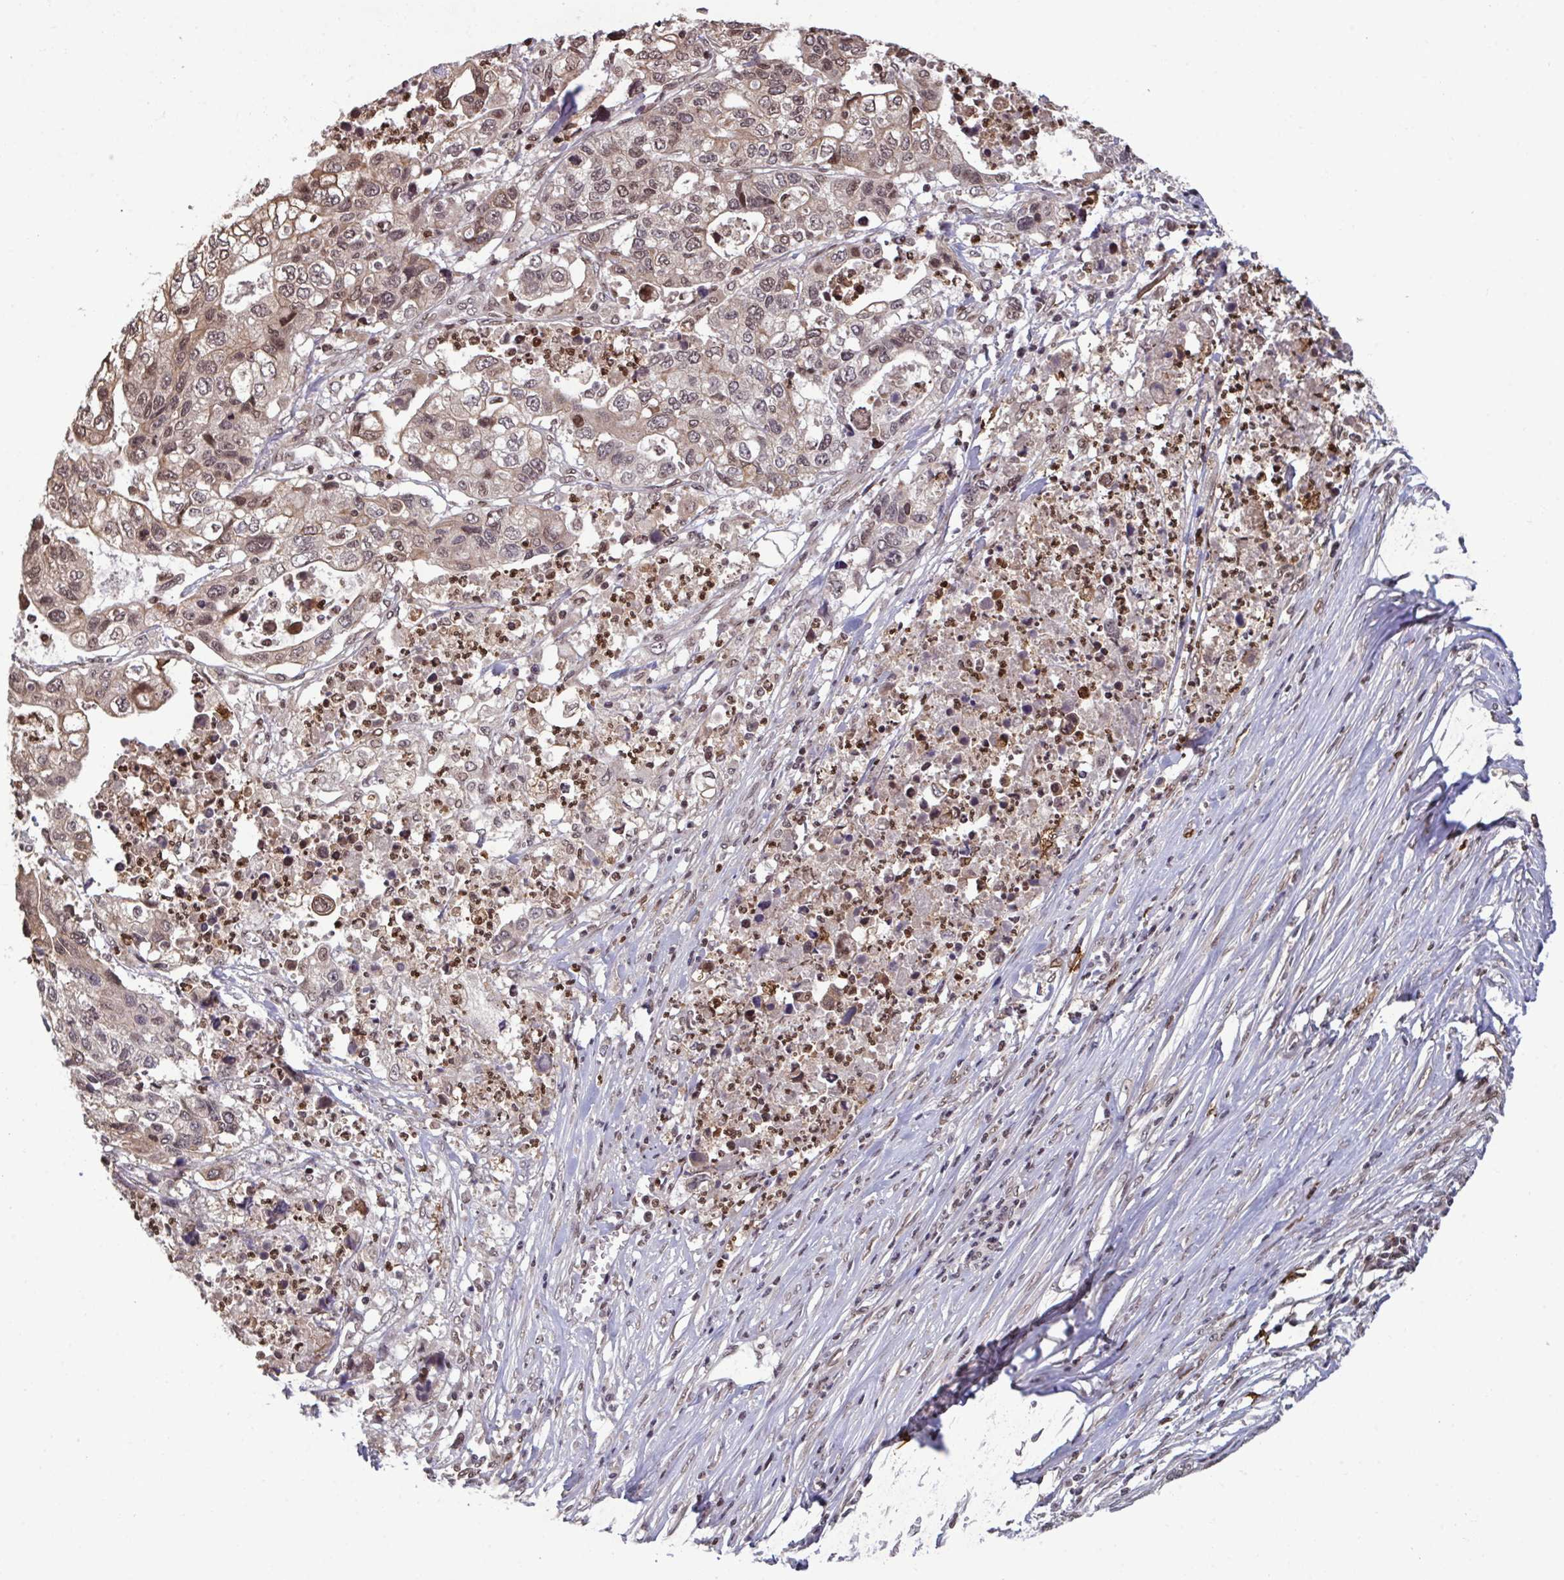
{"staining": {"intensity": "moderate", "quantity": ">75%", "location": "nuclear"}, "tissue": "stomach cancer", "cell_type": "Tumor cells", "image_type": "cancer", "snomed": [{"axis": "morphology", "description": "Adenocarcinoma, NOS"}, {"axis": "topography", "description": "Stomach, upper"}], "caption": "A photomicrograph of human stomach cancer stained for a protein exhibits moderate nuclear brown staining in tumor cells.", "gene": "UXT", "patient": {"sex": "female", "age": 67}}